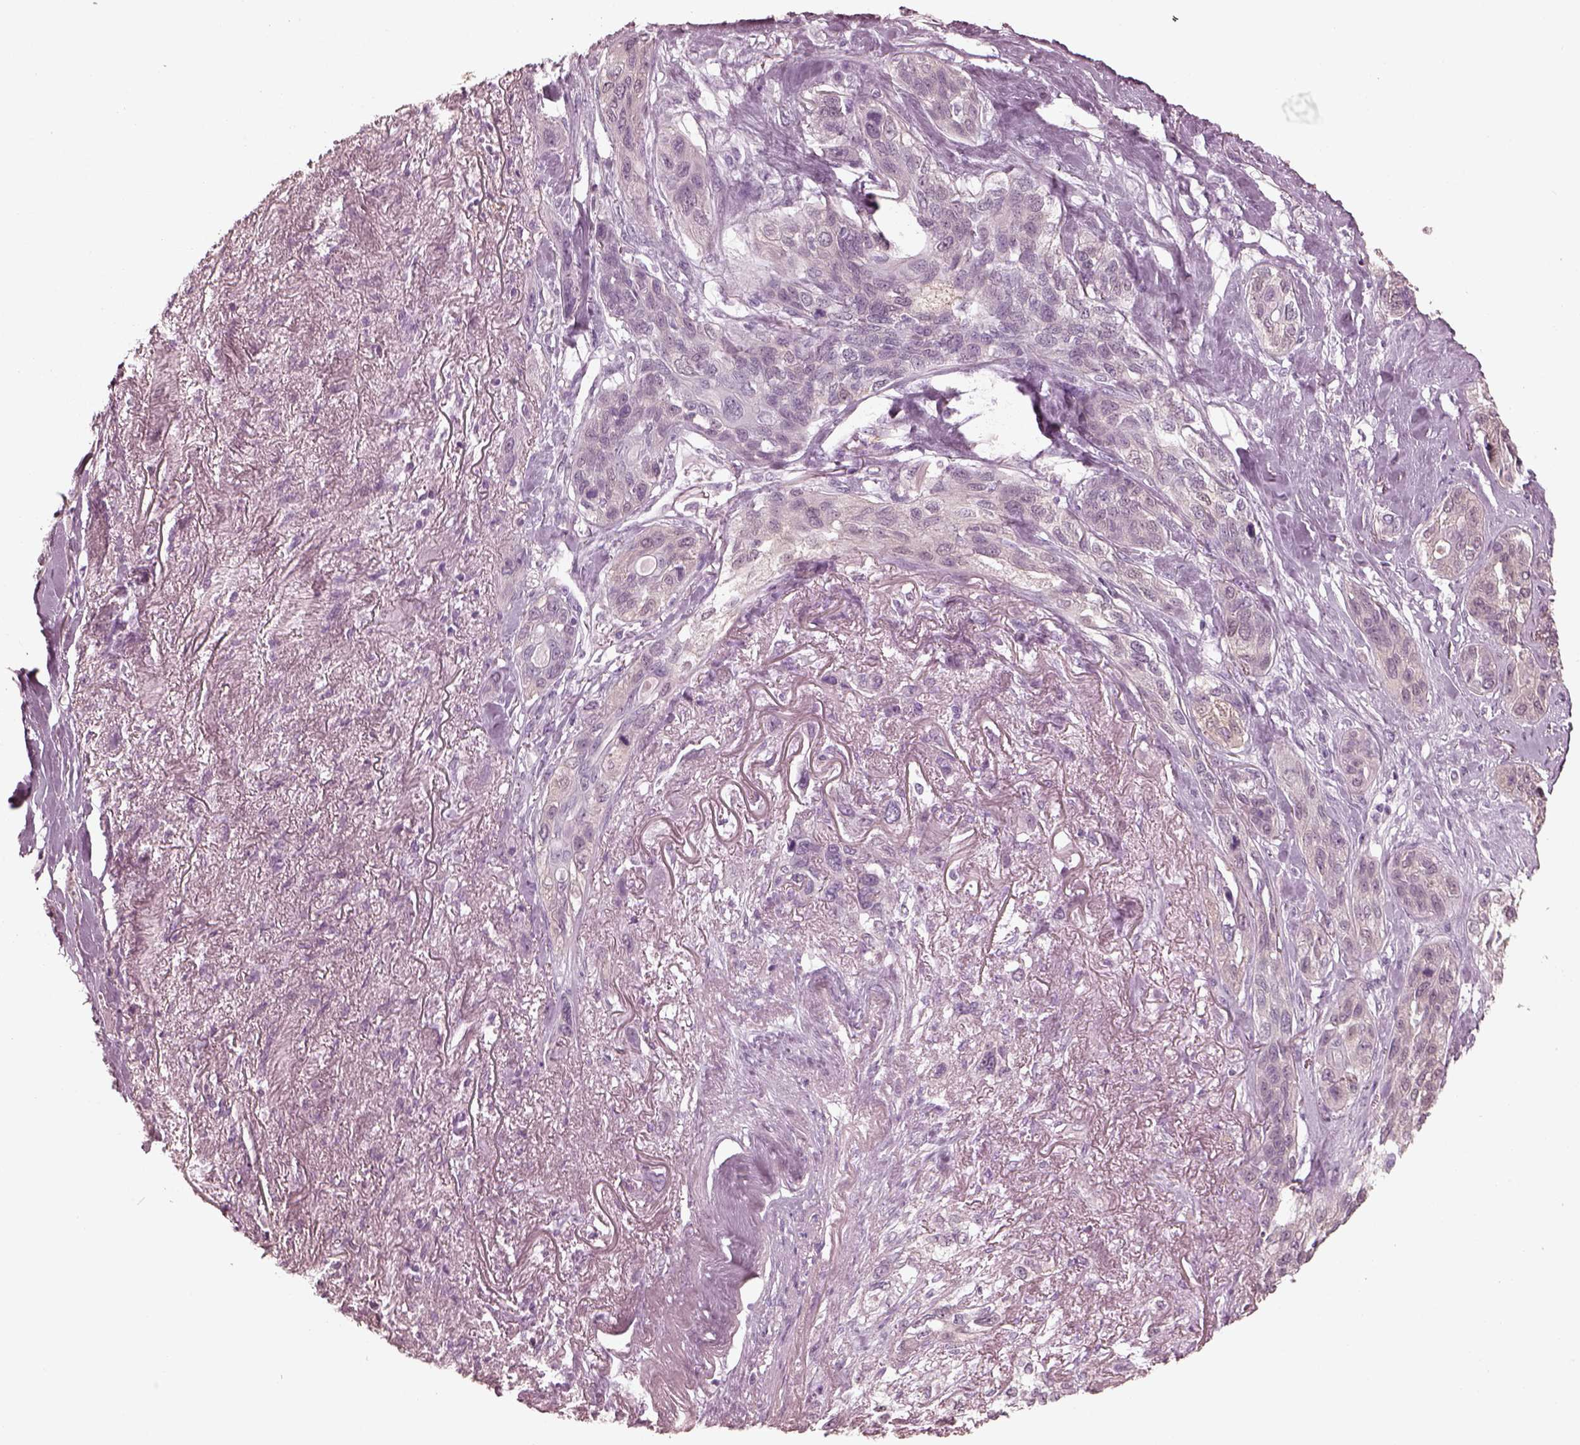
{"staining": {"intensity": "negative", "quantity": "none", "location": "none"}, "tissue": "lung cancer", "cell_type": "Tumor cells", "image_type": "cancer", "snomed": [{"axis": "morphology", "description": "Squamous cell carcinoma, NOS"}, {"axis": "topography", "description": "Lung"}], "caption": "A histopathology image of human lung cancer is negative for staining in tumor cells. The staining was performed using DAB to visualize the protein expression in brown, while the nuclei were stained in blue with hematoxylin (Magnification: 20x).", "gene": "C2orf81", "patient": {"sex": "female", "age": 70}}